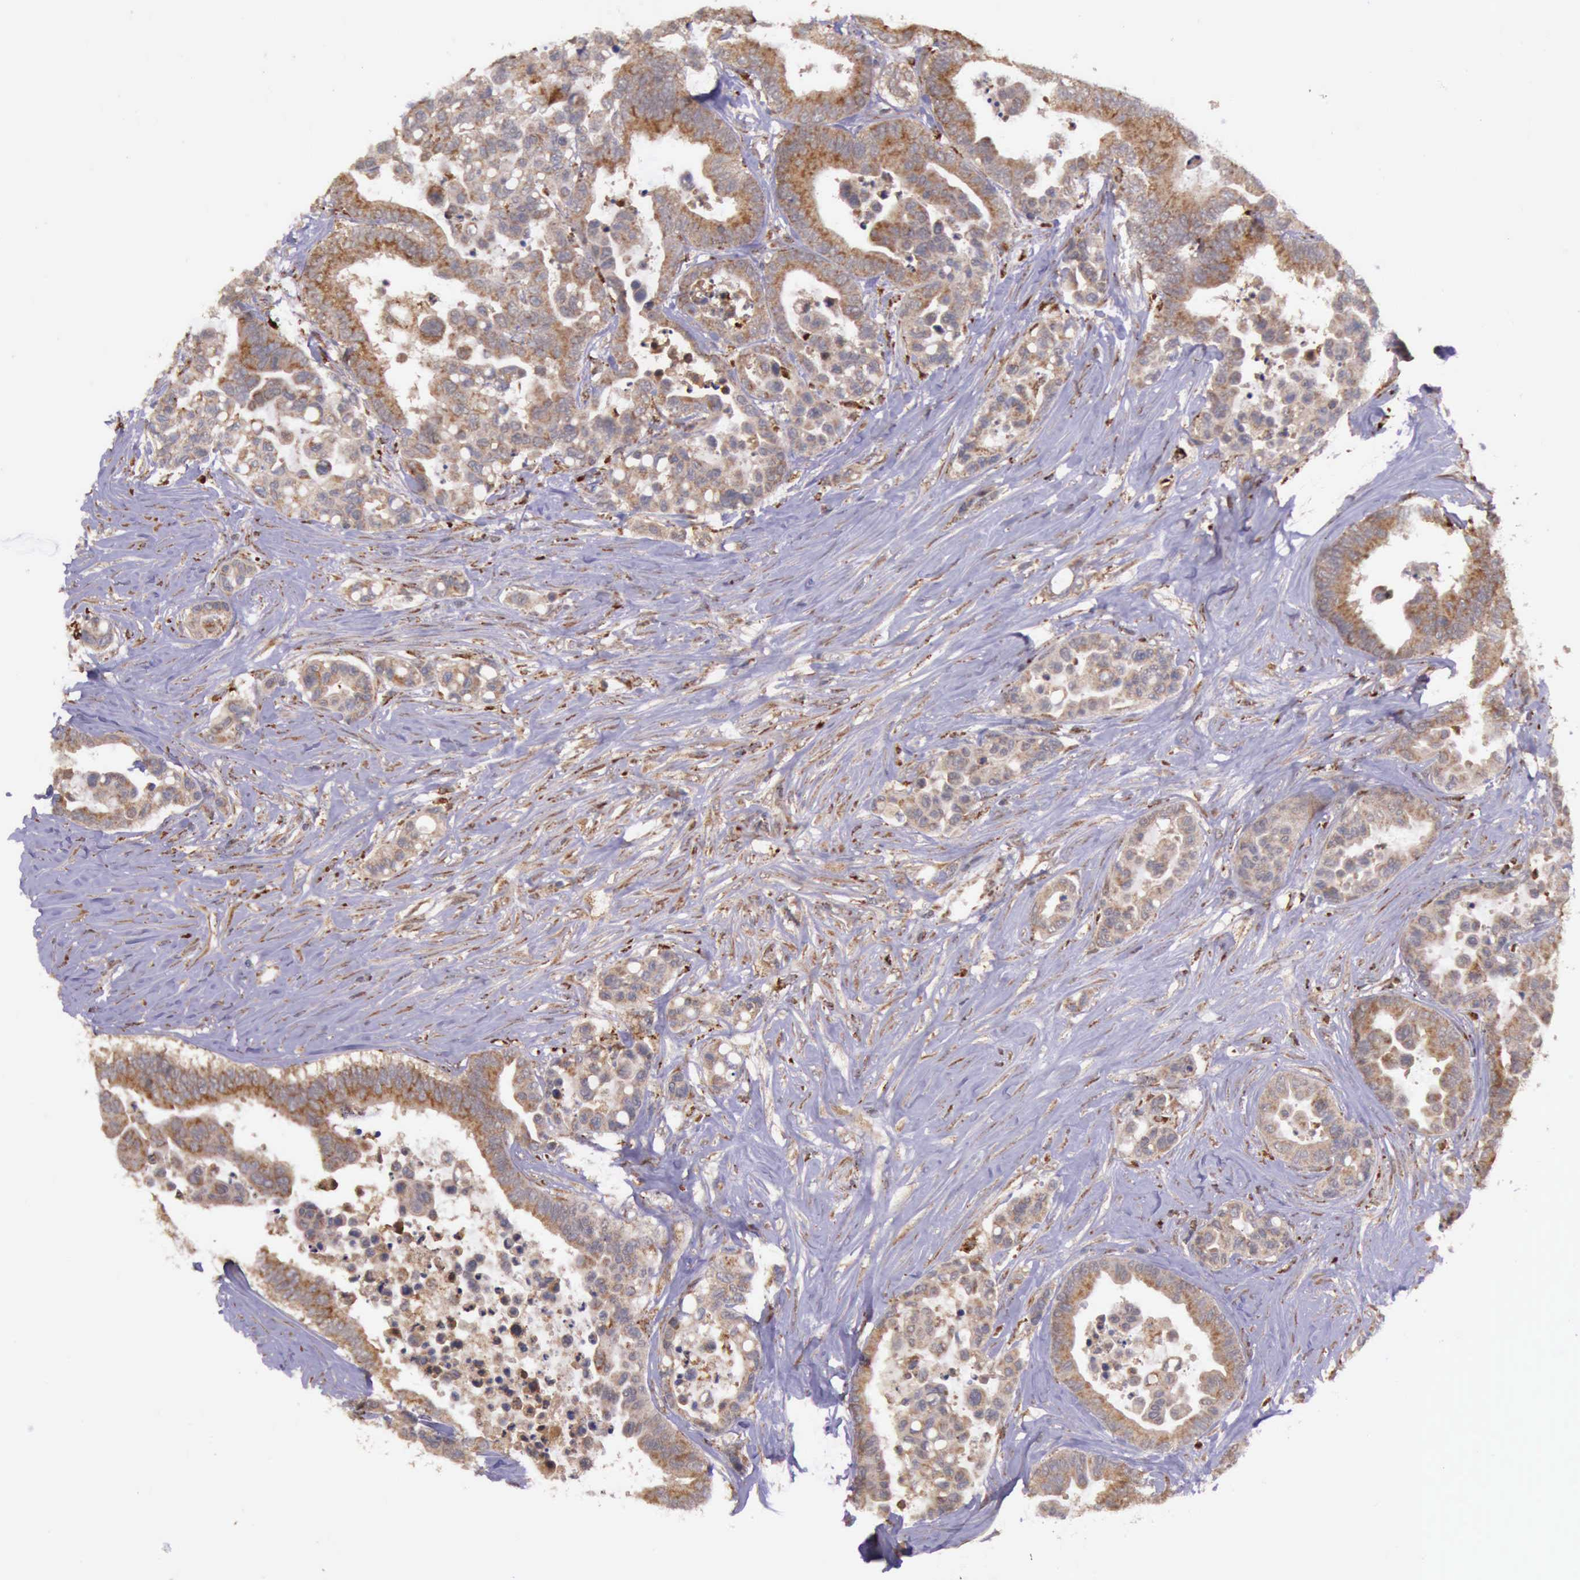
{"staining": {"intensity": "moderate", "quantity": ">75%", "location": "cytoplasmic/membranous"}, "tissue": "colorectal cancer", "cell_type": "Tumor cells", "image_type": "cancer", "snomed": [{"axis": "morphology", "description": "Adenocarcinoma, NOS"}, {"axis": "topography", "description": "Colon"}], "caption": "IHC photomicrograph of neoplastic tissue: human colorectal cancer (adenocarcinoma) stained using IHC displays medium levels of moderate protein expression localized specifically in the cytoplasmic/membranous of tumor cells, appearing as a cytoplasmic/membranous brown color.", "gene": "ARMCX3", "patient": {"sex": "male", "age": 82}}